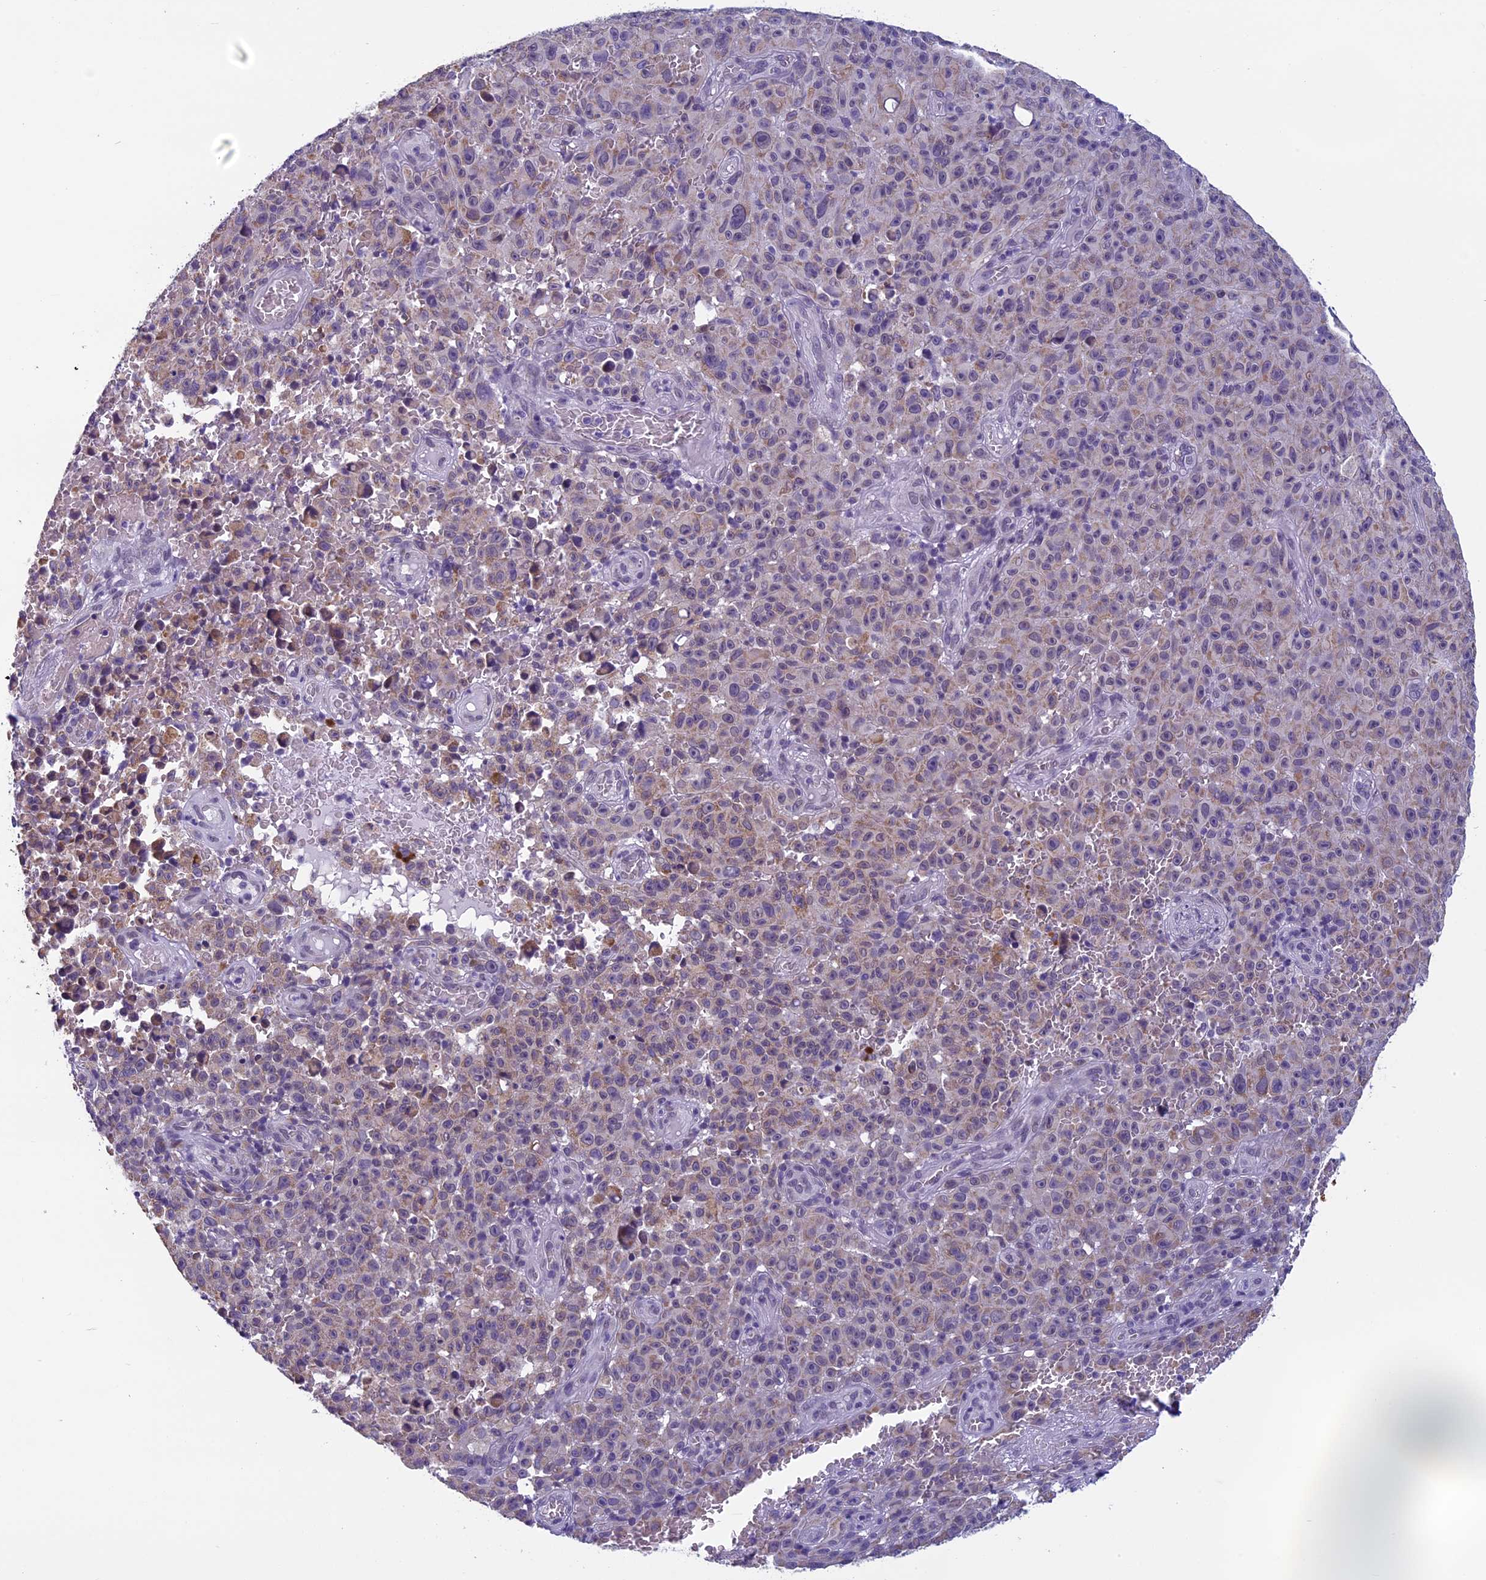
{"staining": {"intensity": "weak", "quantity": ">75%", "location": "cytoplasmic/membranous"}, "tissue": "melanoma", "cell_type": "Tumor cells", "image_type": "cancer", "snomed": [{"axis": "morphology", "description": "Malignant melanoma, NOS"}, {"axis": "topography", "description": "Skin"}], "caption": "Protein positivity by immunohistochemistry (IHC) demonstrates weak cytoplasmic/membranous positivity in approximately >75% of tumor cells in melanoma.", "gene": "ZNF317", "patient": {"sex": "female", "age": 82}}